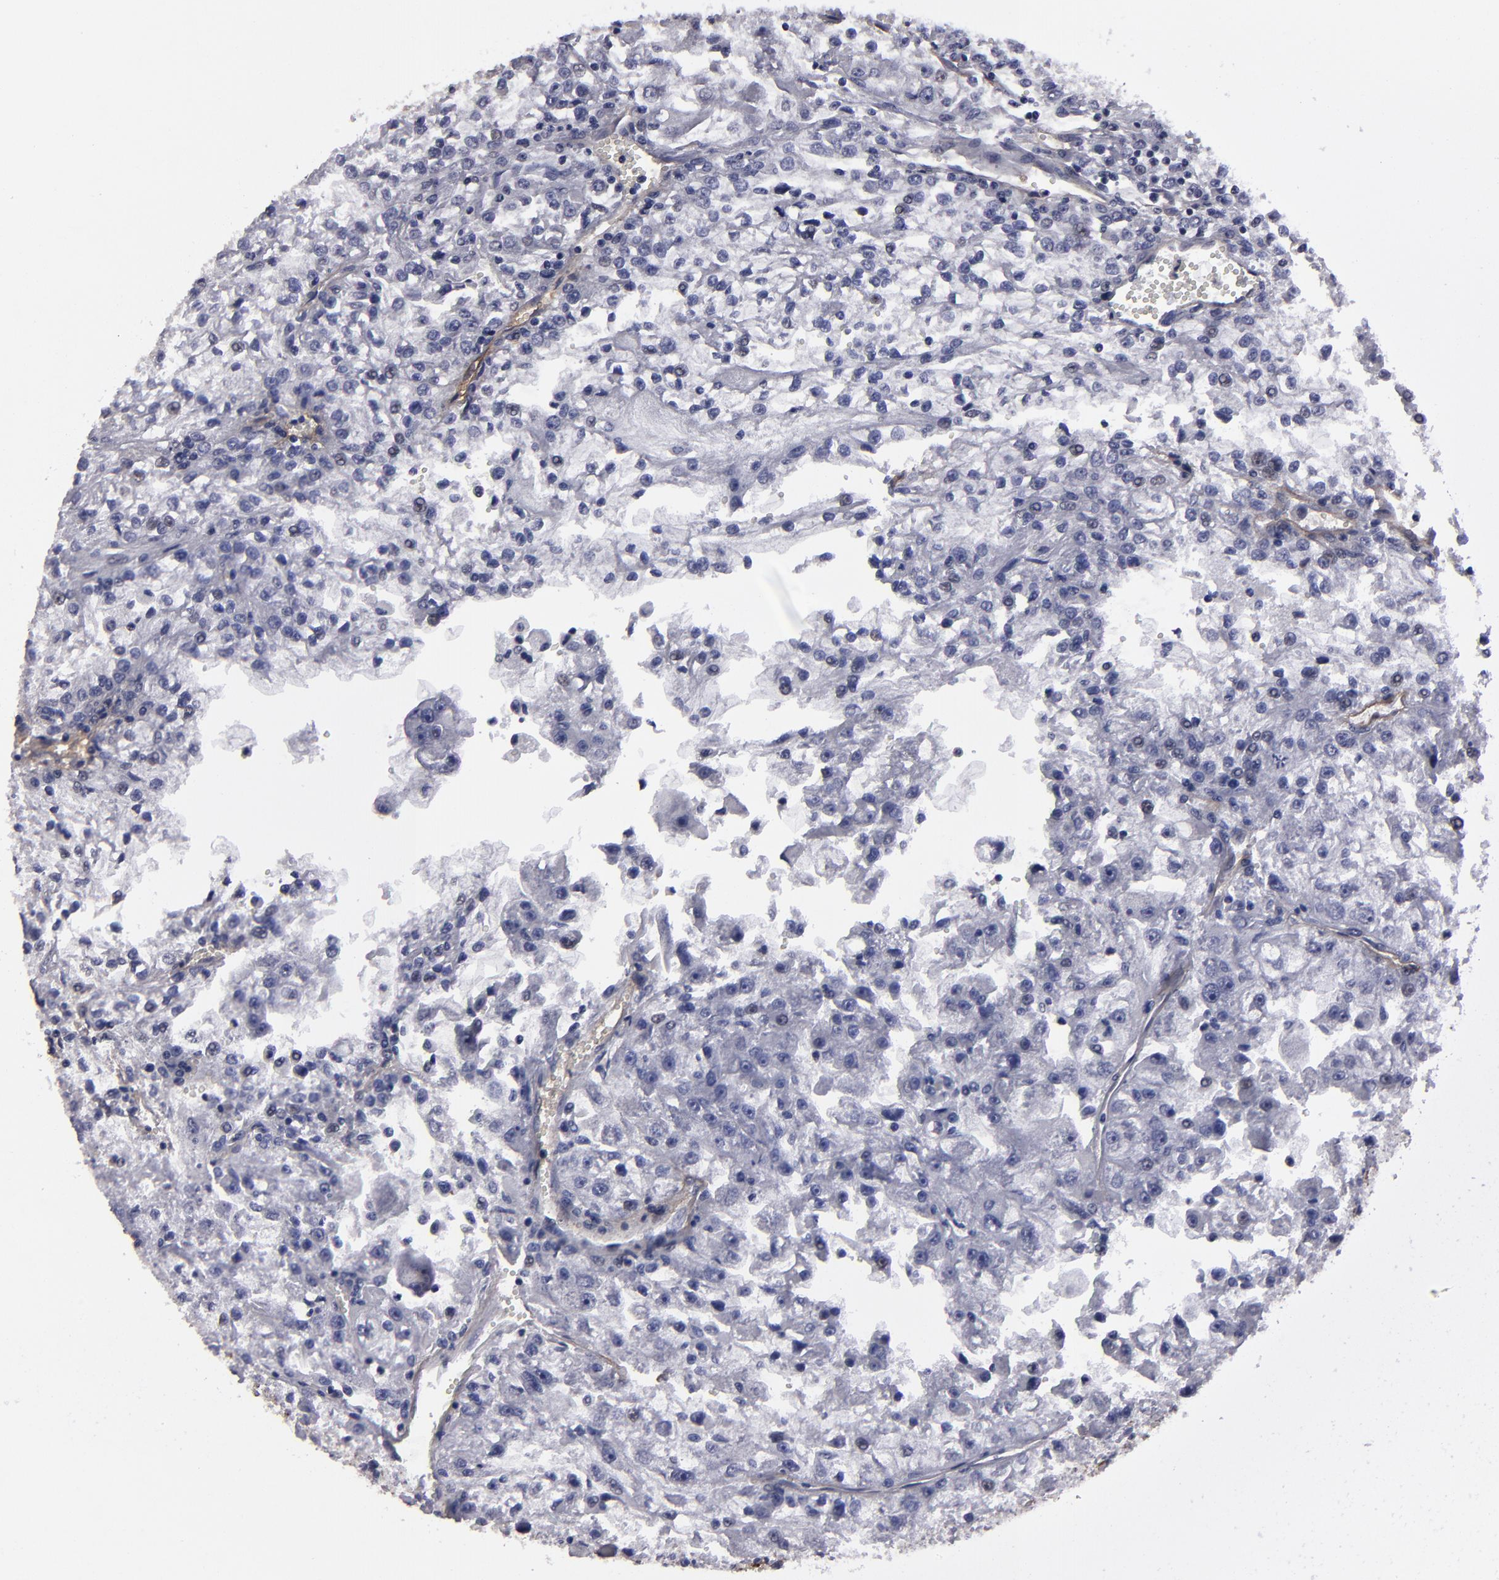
{"staining": {"intensity": "negative", "quantity": "none", "location": "none"}, "tissue": "renal cancer", "cell_type": "Tumor cells", "image_type": "cancer", "snomed": [{"axis": "morphology", "description": "Adenocarcinoma, NOS"}, {"axis": "topography", "description": "Kidney"}], "caption": "Renal adenocarcinoma stained for a protein using IHC shows no expression tumor cells.", "gene": "ZNF175", "patient": {"sex": "female", "age": 83}}